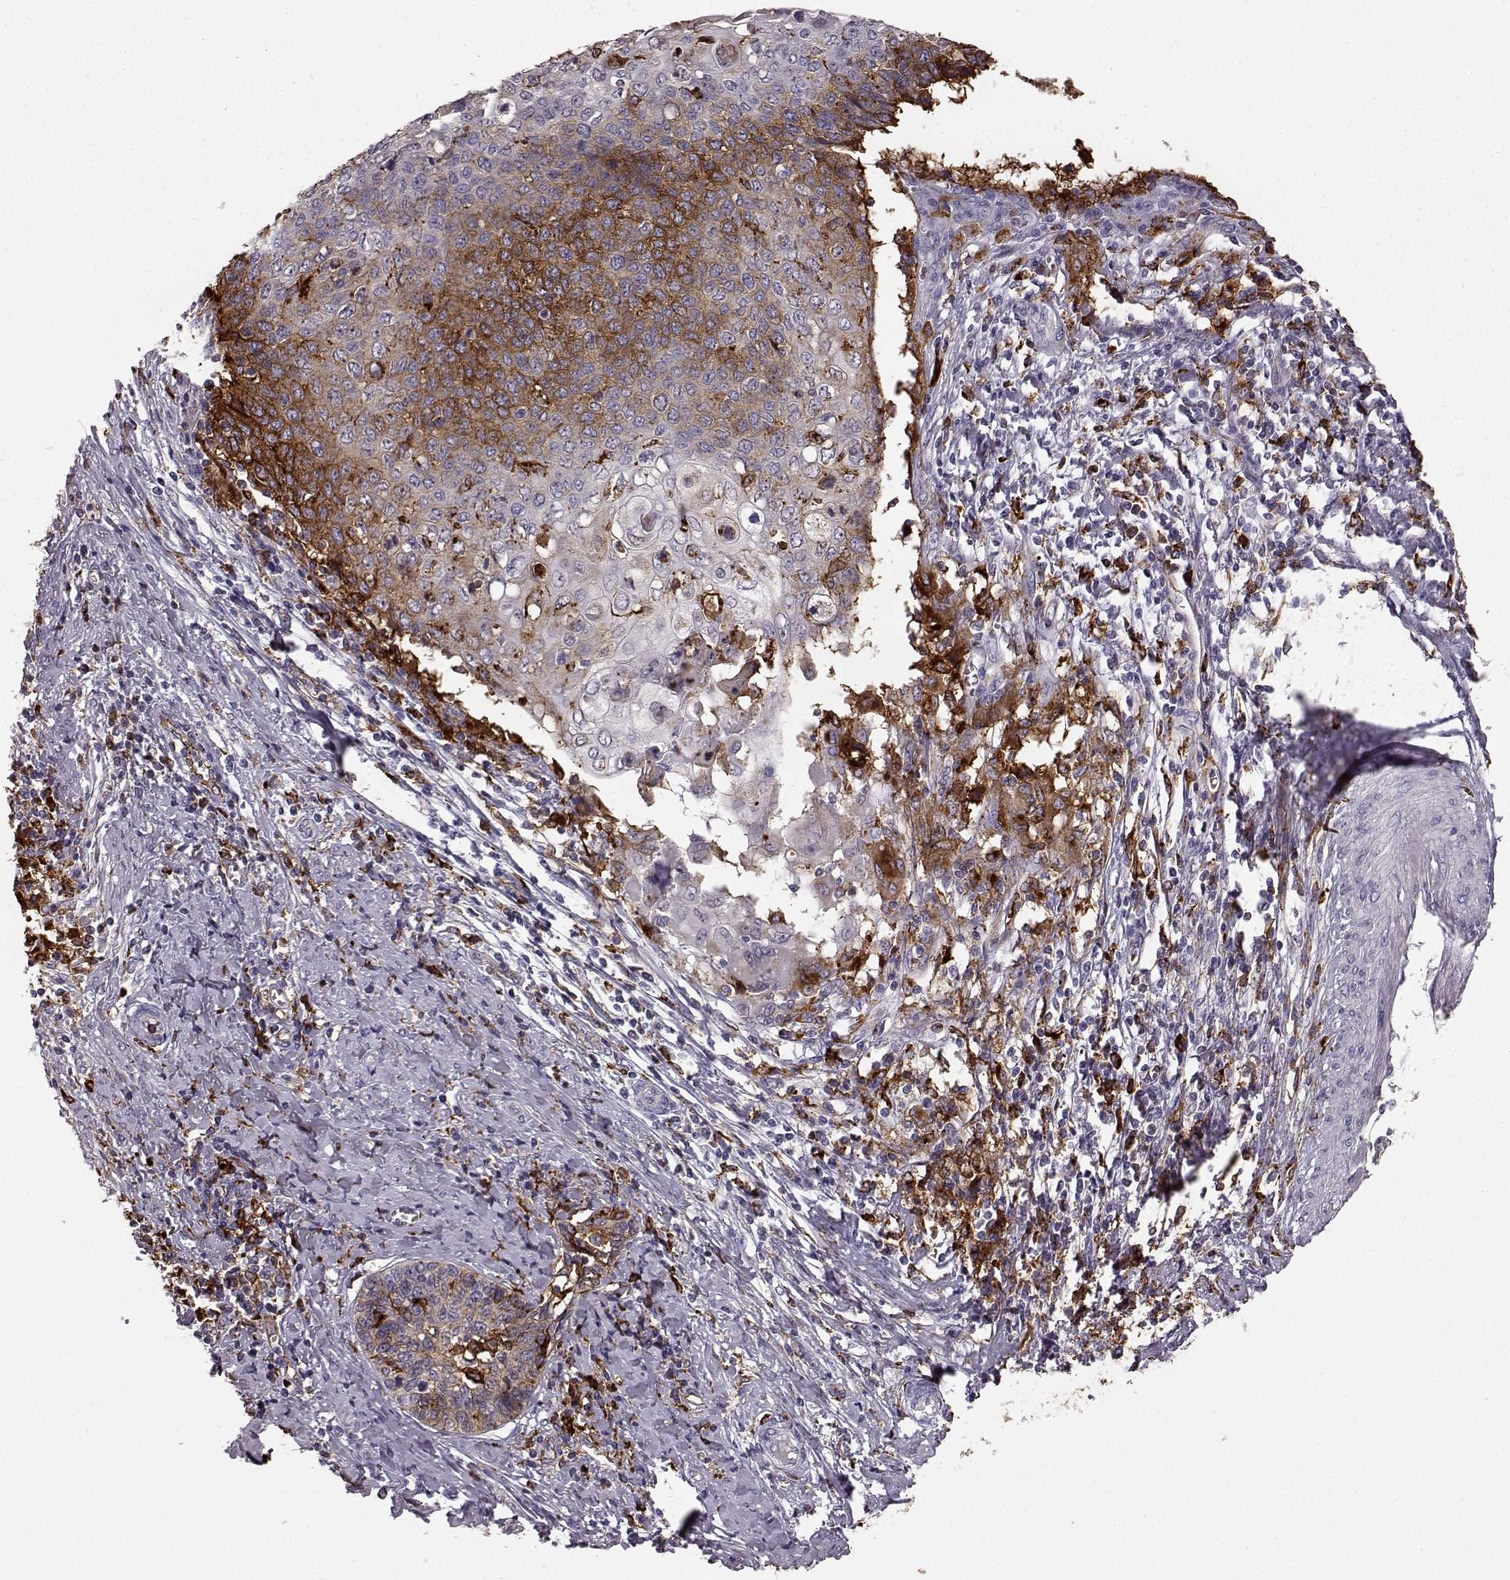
{"staining": {"intensity": "moderate", "quantity": "25%-75%", "location": "cytoplasmic/membranous"}, "tissue": "cervical cancer", "cell_type": "Tumor cells", "image_type": "cancer", "snomed": [{"axis": "morphology", "description": "Squamous cell carcinoma, NOS"}, {"axis": "topography", "description": "Cervix"}], "caption": "DAB immunohistochemical staining of human cervical cancer (squamous cell carcinoma) reveals moderate cytoplasmic/membranous protein staining in about 25%-75% of tumor cells.", "gene": "CCNF", "patient": {"sex": "female", "age": 39}}